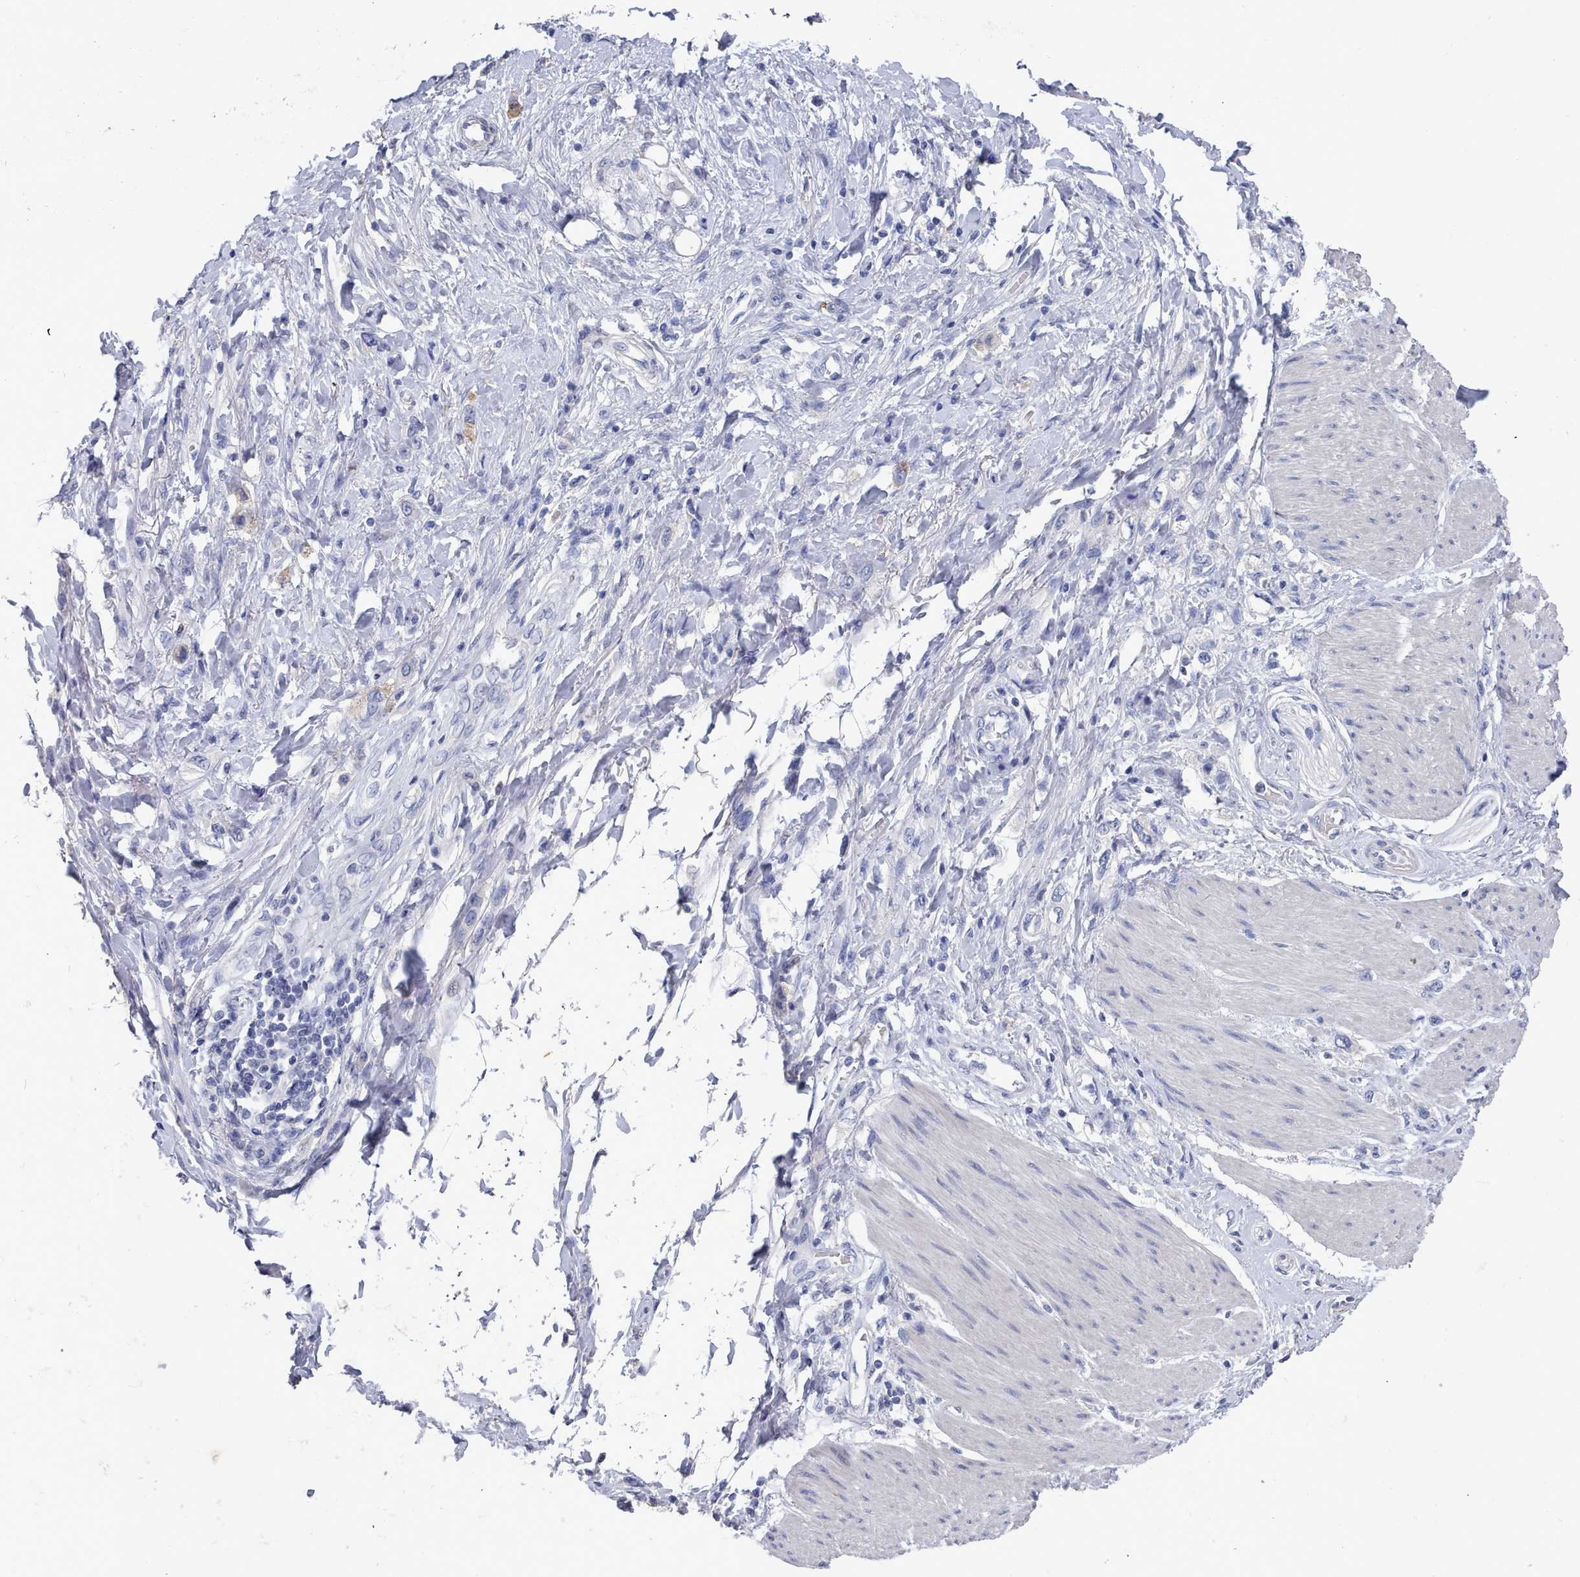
{"staining": {"intensity": "weak", "quantity": "<25%", "location": "cytoplasmic/membranous"}, "tissue": "stomach cancer", "cell_type": "Tumor cells", "image_type": "cancer", "snomed": [{"axis": "morphology", "description": "Adenocarcinoma, NOS"}, {"axis": "topography", "description": "Stomach"}], "caption": "An image of stomach adenocarcinoma stained for a protein demonstrates no brown staining in tumor cells.", "gene": "ACAD11", "patient": {"sex": "female", "age": 65}}